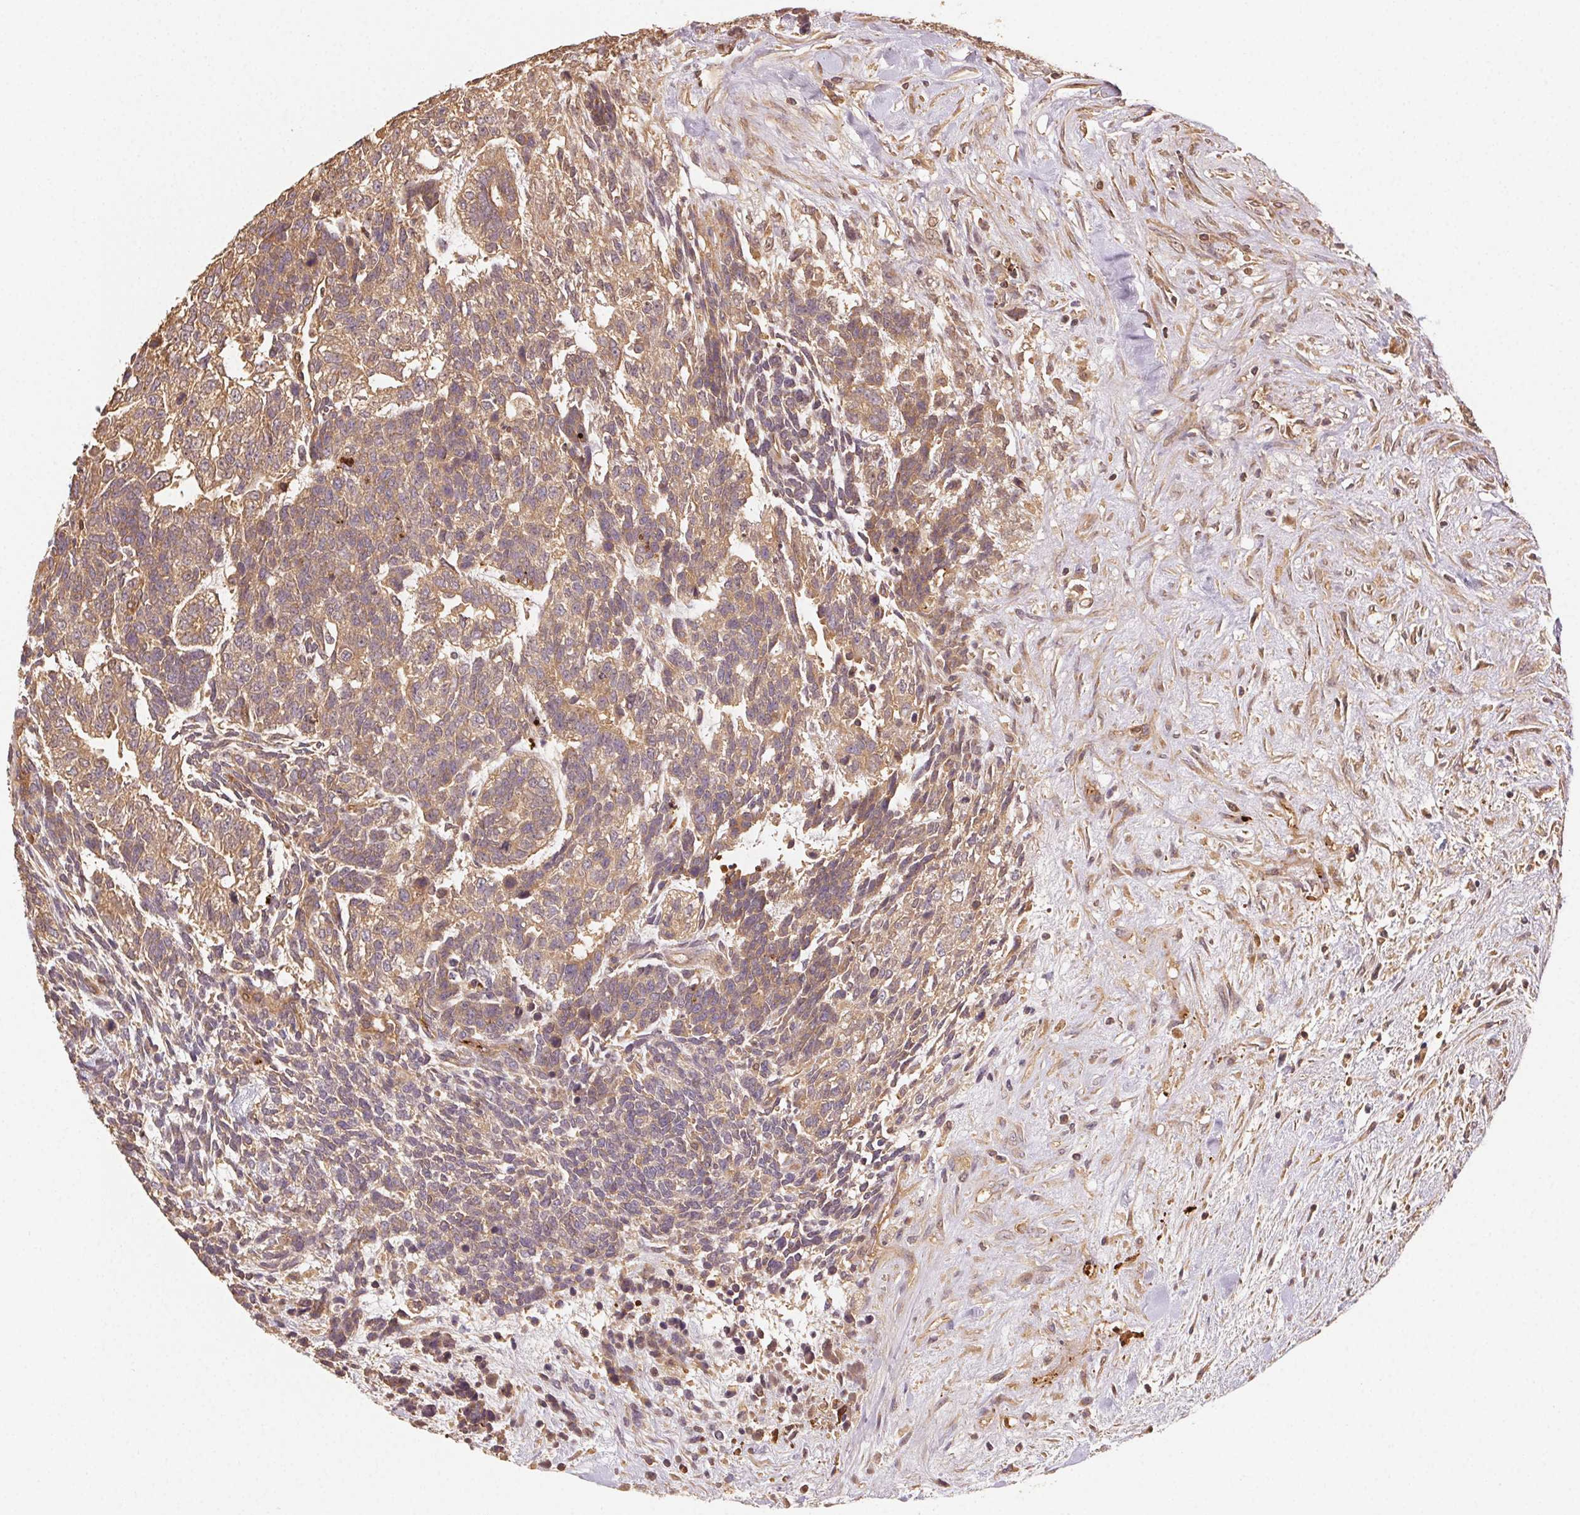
{"staining": {"intensity": "moderate", "quantity": ">75%", "location": "cytoplasmic/membranous"}, "tissue": "testis cancer", "cell_type": "Tumor cells", "image_type": "cancer", "snomed": [{"axis": "morphology", "description": "Carcinoma, Embryonal, NOS"}, {"axis": "topography", "description": "Testis"}], "caption": "Immunohistochemical staining of testis embryonal carcinoma reveals moderate cytoplasmic/membranous protein positivity in about >75% of tumor cells.", "gene": "RALA", "patient": {"sex": "male", "age": 23}}